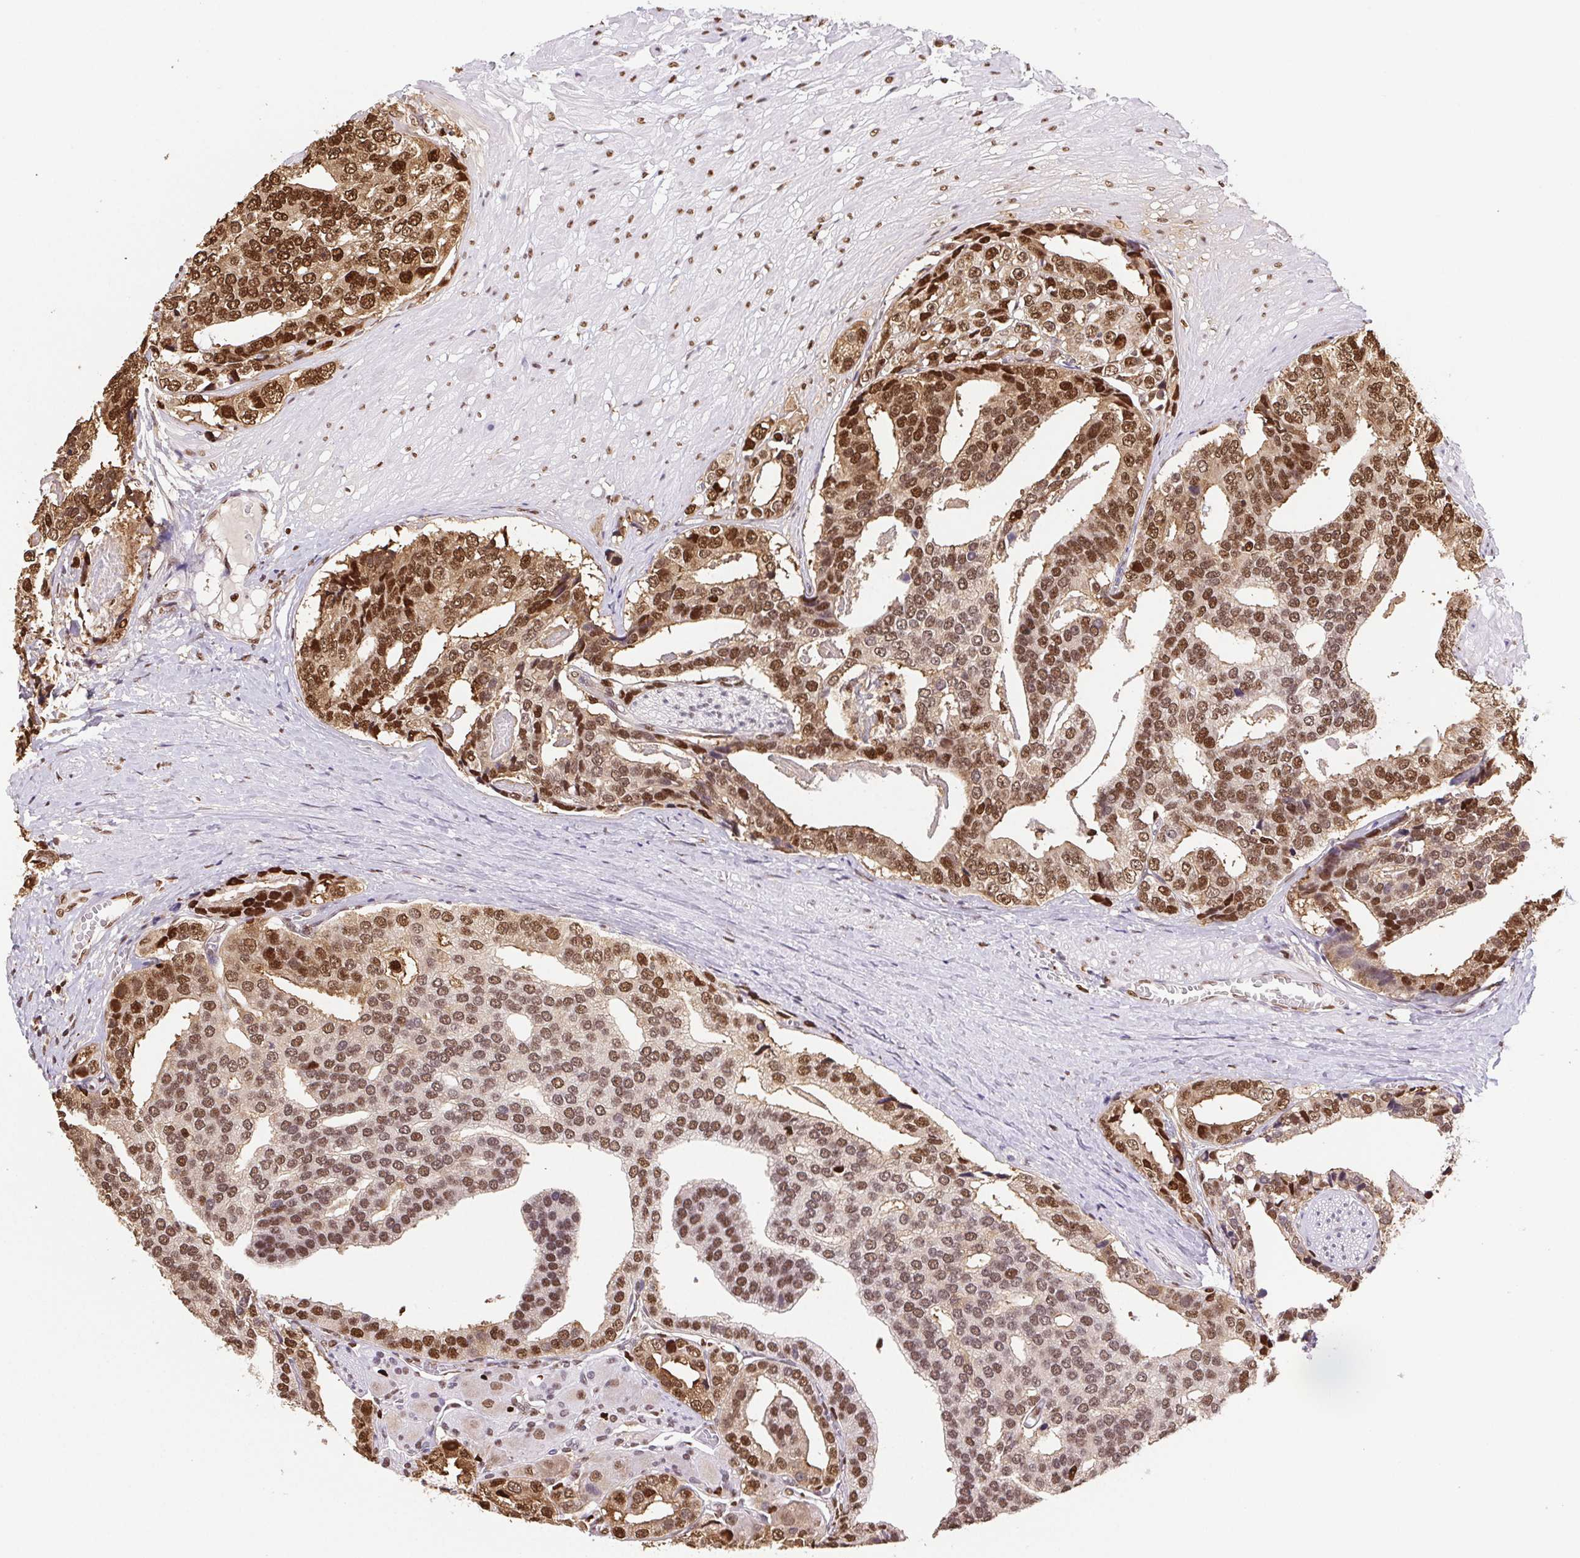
{"staining": {"intensity": "moderate", "quantity": ">75%", "location": "nuclear"}, "tissue": "prostate cancer", "cell_type": "Tumor cells", "image_type": "cancer", "snomed": [{"axis": "morphology", "description": "Adenocarcinoma, High grade"}, {"axis": "topography", "description": "Prostate"}], "caption": "A brown stain highlights moderate nuclear expression of a protein in prostate high-grade adenocarcinoma tumor cells.", "gene": "SET", "patient": {"sex": "male", "age": 71}}